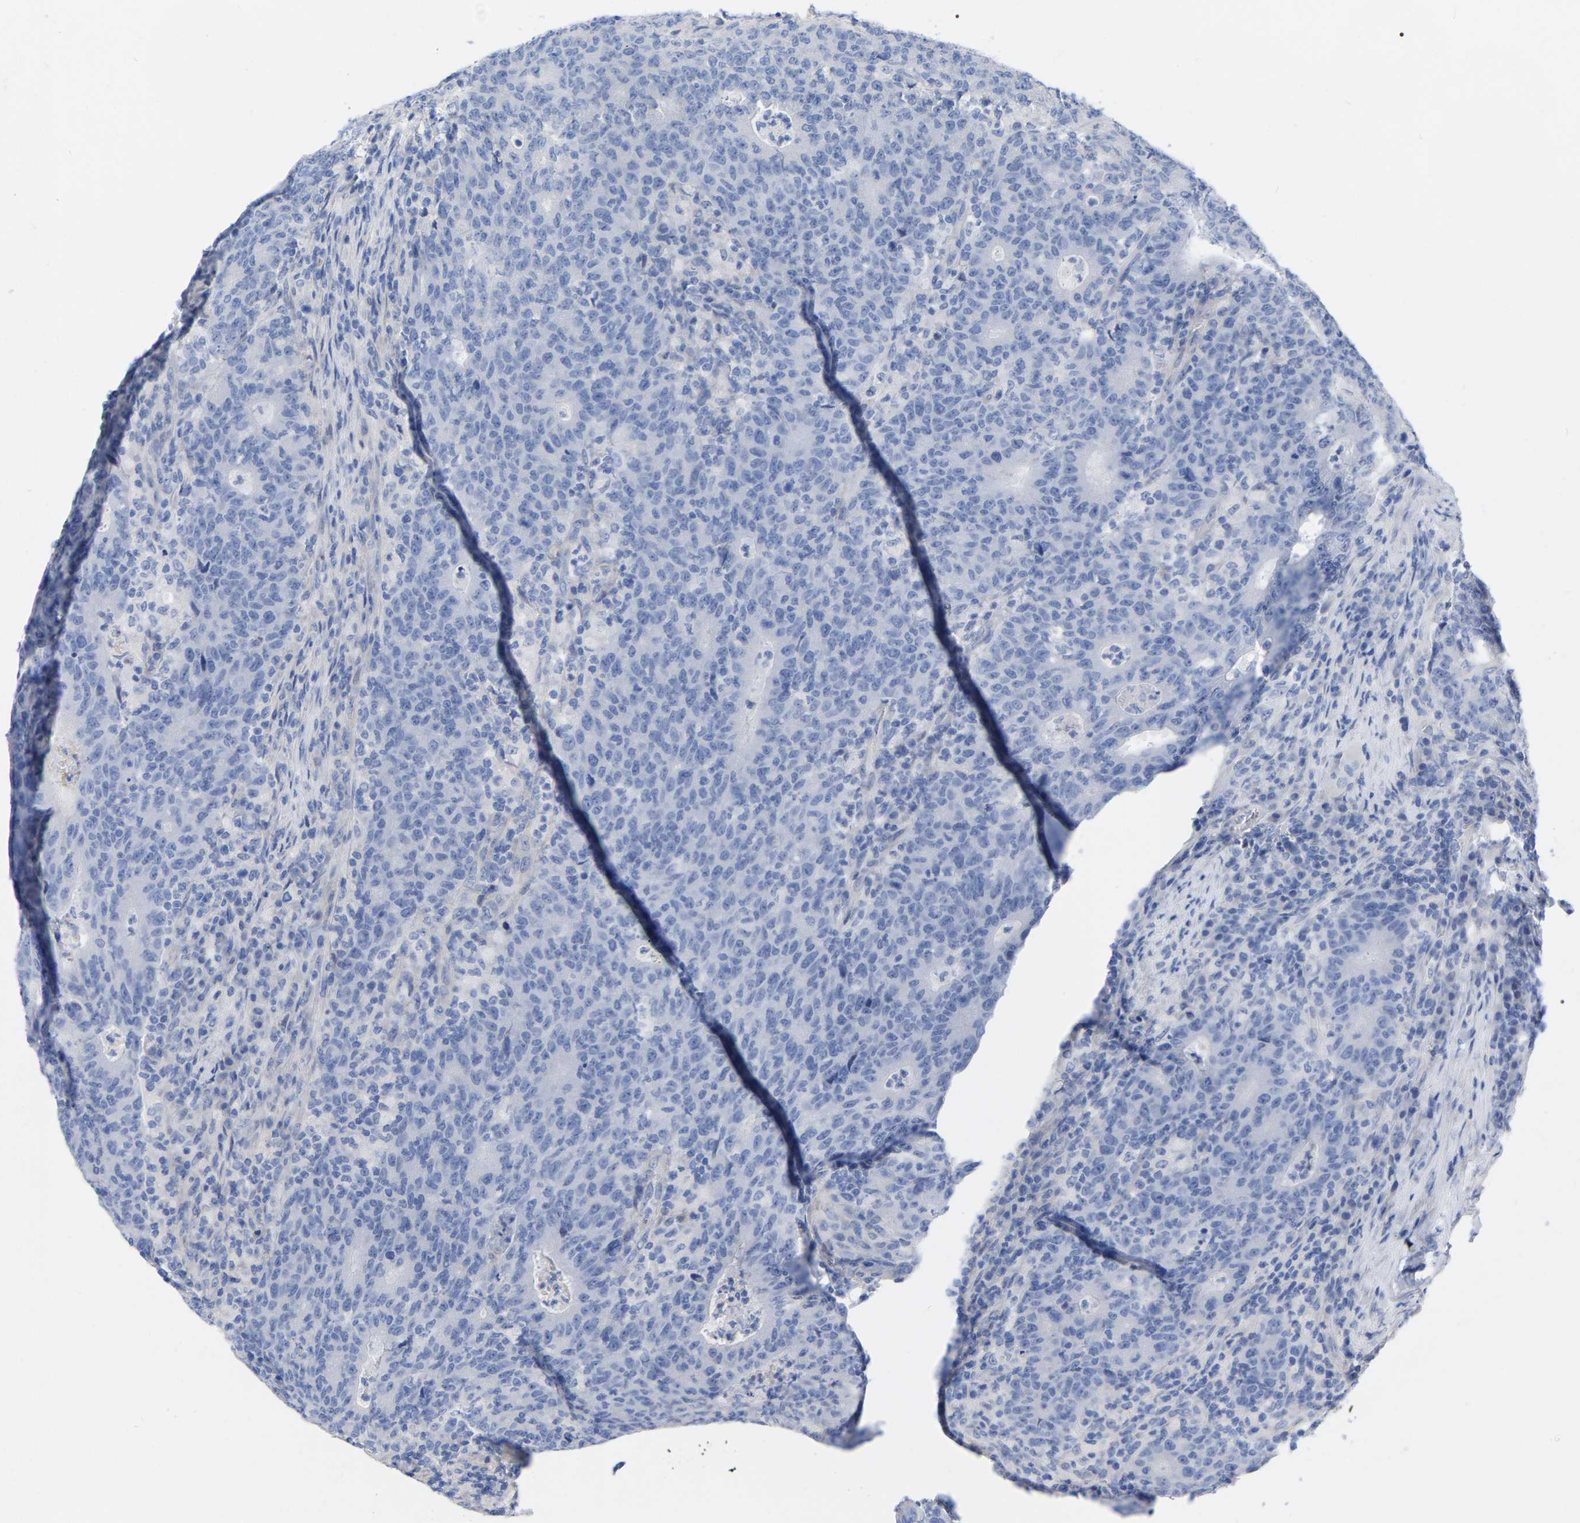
{"staining": {"intensity": "negative", "quantity": "none", "location": "none"}, "tissue": "colorectal cancer", "cell_type": "Tumor cells", "image_type": "cancer", "snomed": [{"axis": "morphology", "description": "Adenocarcinoma, NOS"}, {"axis": "topography", "description": "Colon"}], "caption": "This micrograph is of adenocarcinoma (colorectal) stained with immunohistochemistry (IHC) to label a protein in brown with the nuclei are counter-stained blue. There is no expression in tumor cells.", "gene": "HAPLN1", "patient": {"sex": "female", "age": 75}}